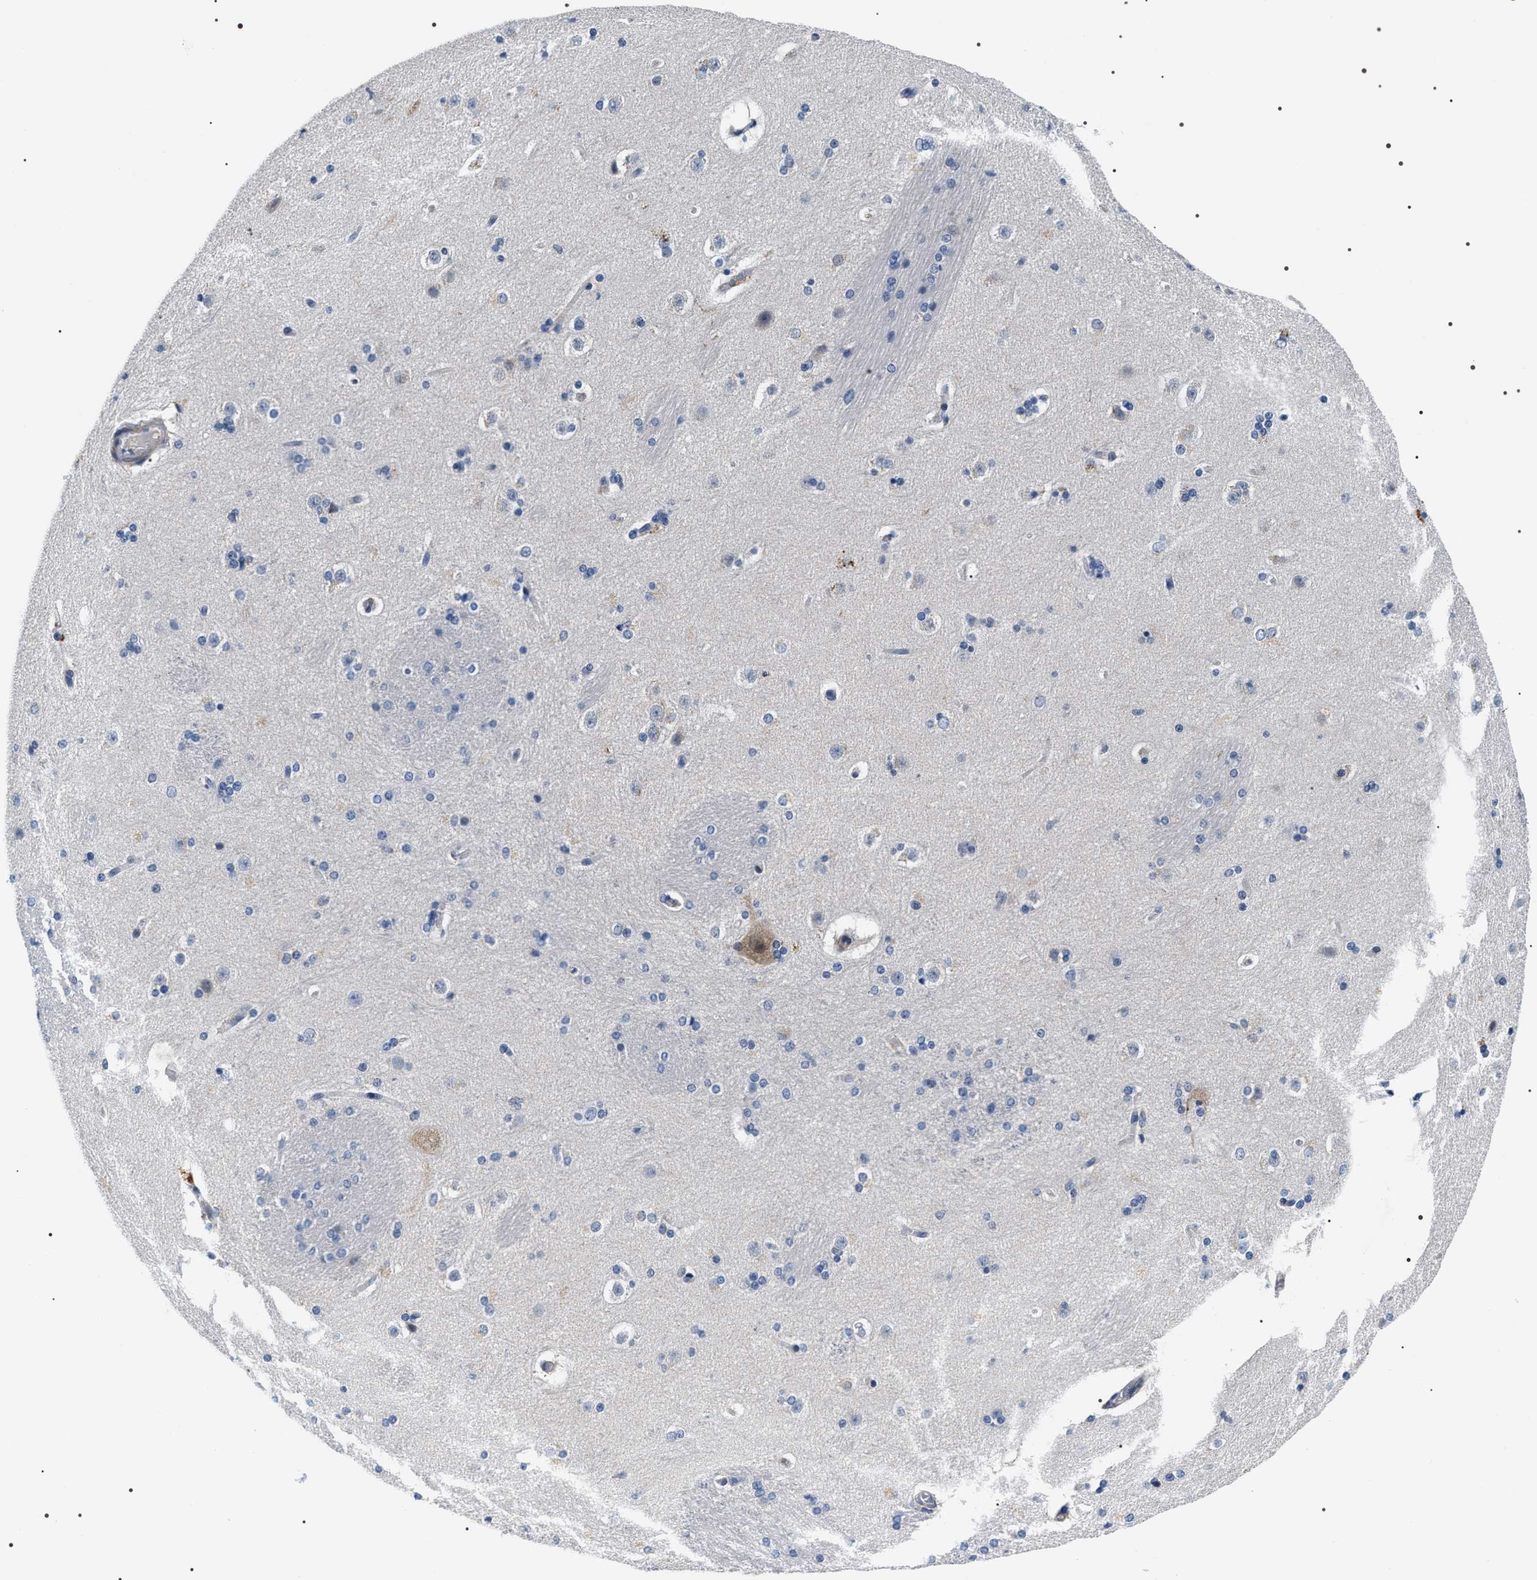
{"staining": {"intensity": "negative", "quantity": "none", "location": "none"}, "tissue": "caudate", "cell_type": "Glial cells", "image_type": "normal", "snomed": [{"axis": "morphology", "description": "Normal tissue, NOS"}, {"axis": "topography", "description": "Lateral ventricle wall"}], "caption": "Immunohistochemical staining of benign caudate shows no significant staining in glial cells.", "gene": "BAG2", "patient": {"sex": "female", "age": 19}}